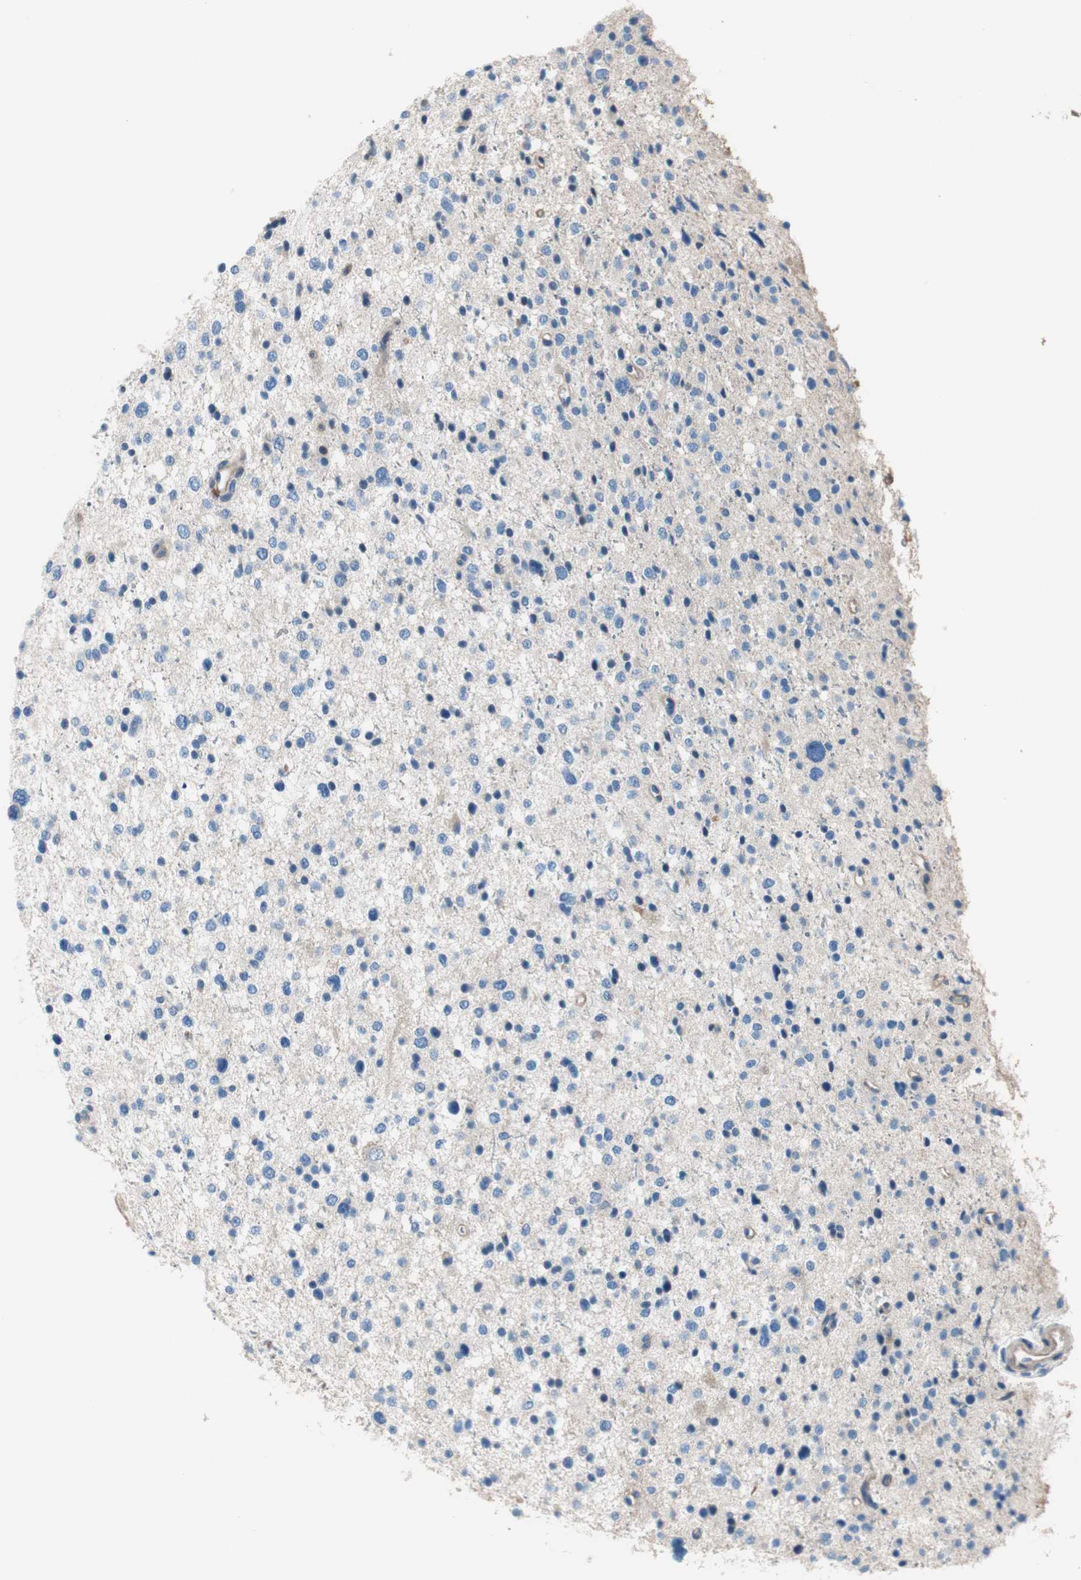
{"staining": {"intensity": "negative", "quantity": "none", "location": "none"}, "tissue": "glioma", "cell_type": "Tumor cells", "image_type": "cancer", "snomed": [{"axis": "morphology", "description": "Glioma, malignant, Low grade"}, {"axis": "topography", "description": "Brain"}], "caption": "Tumor cells show no significant protein staining in glioma.", "gene": "CALML3", "patient": {"sex": "female", "age": 37}}